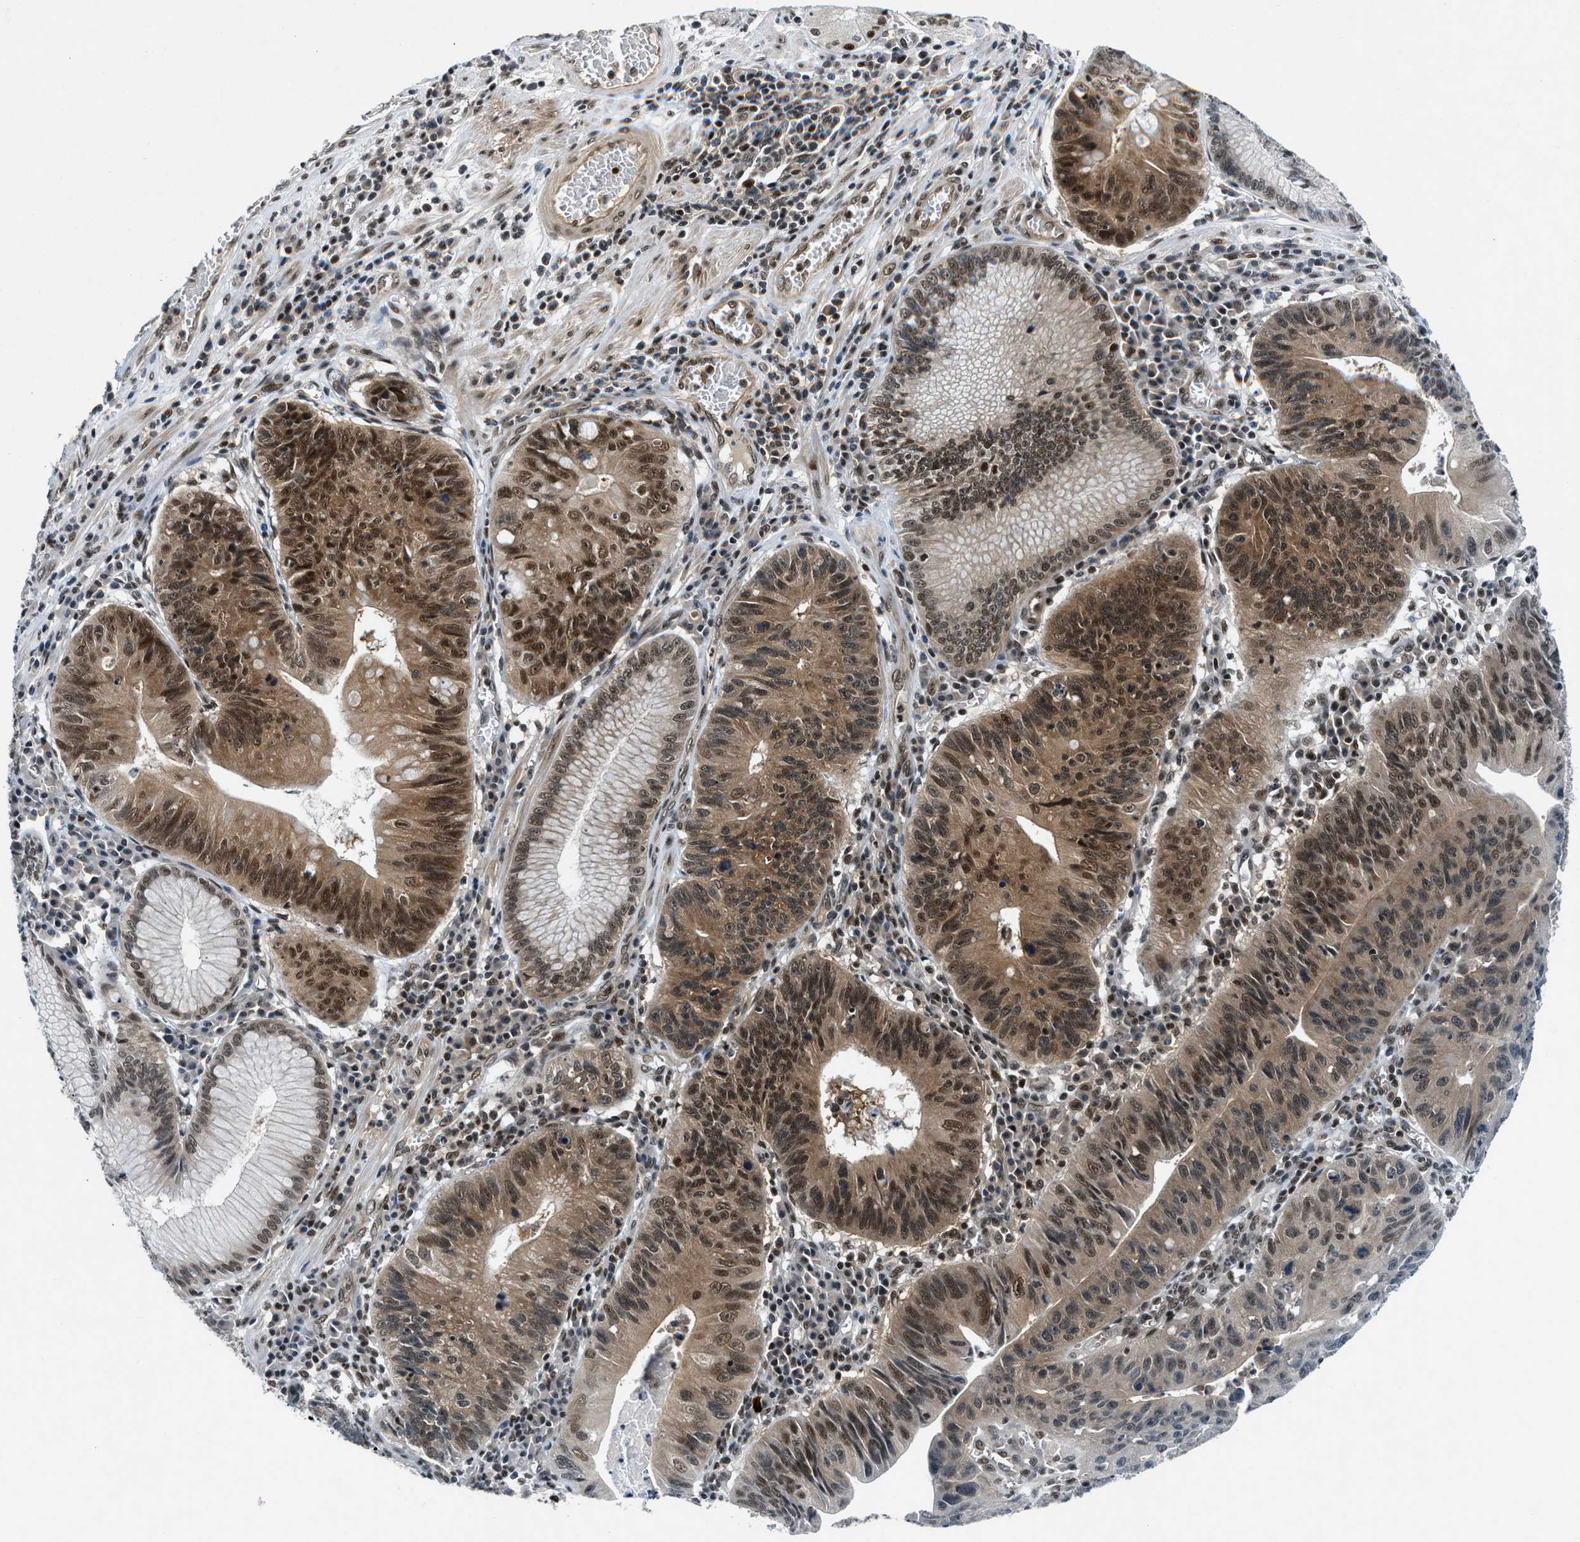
{"staining": {"intensity": "strong", "quantity": ">75%", "location": "cytoplasmic/membranous,nuclear"}, "tissue": "stomach cancer", "cell_type": "Tumor cells", "image_type": "cancer", "snomed": [{"axis": "morphology", "description": "Adenocarcinoma, NOS"}, {"axis": "topography", "description": "Stomach"}], "caption": "Strong cytoplasmic/membranous and nuclear expression for a protein is appreciated in approximately >75% of tumor cells of stomach adenocarcinoma using IHC.", "gene": "NCOA1", "patient": {"sex": "male", "age": 59}}